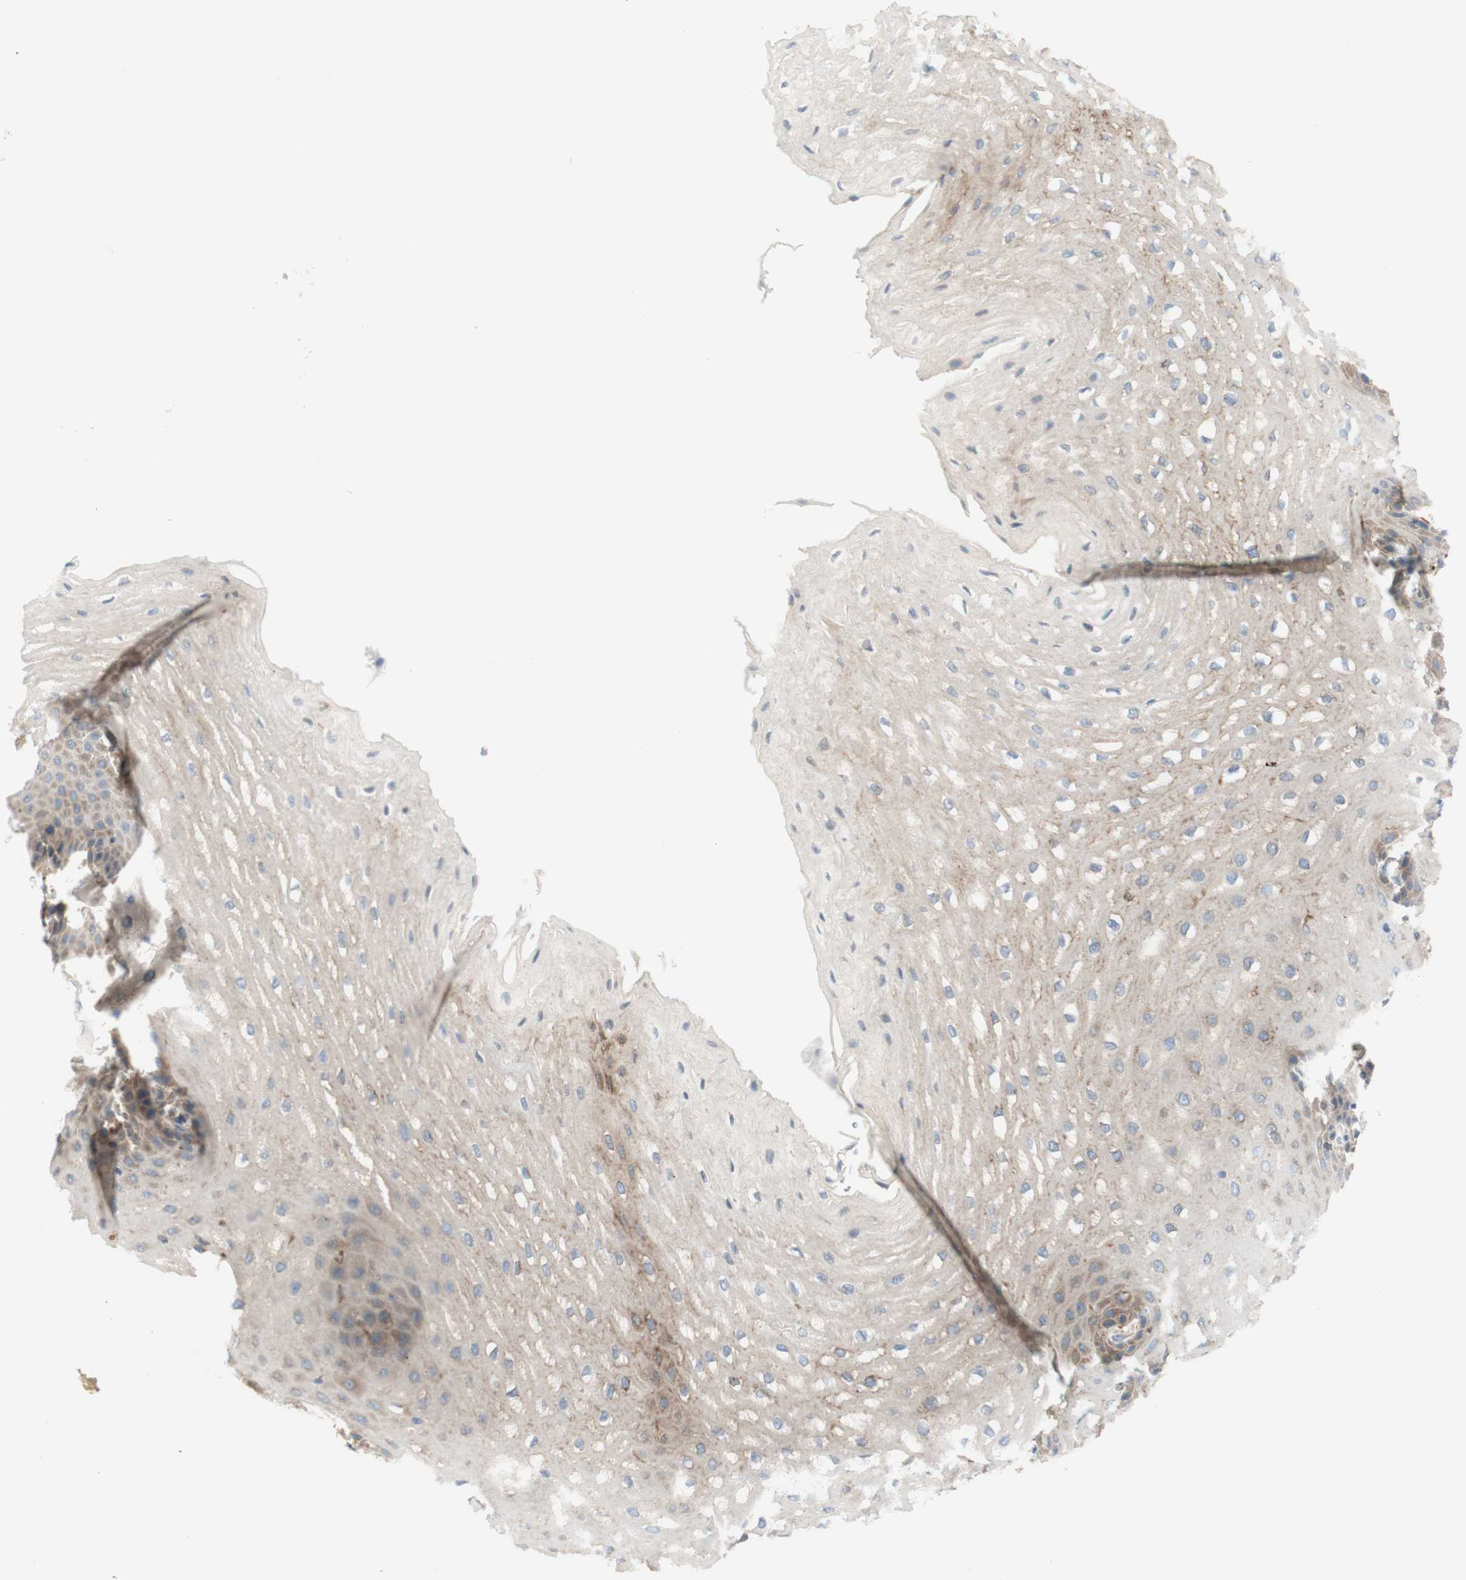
{"staining": {"intensity": "moderate", "quantity": "25%-75%", "location": "cytoplasmic/membranous"}, "tissue": "esophagus", "cell_type": "Squamous epithelial cells", "image_type": "normal", "snomed": [{"axis": "morphology", "description": "Normal tissue, NOS"}, {"axis": "topography", "description": "Esophagus"}], "caption": "This is an image of immunohistochemistry (IHC) staining of normal esophagus, which shows moderate staining in the cytoplasmic/membranous of squamous epithelial cells.", "gene": "MANF", "patient": {"sex": "male", "age": 54}}